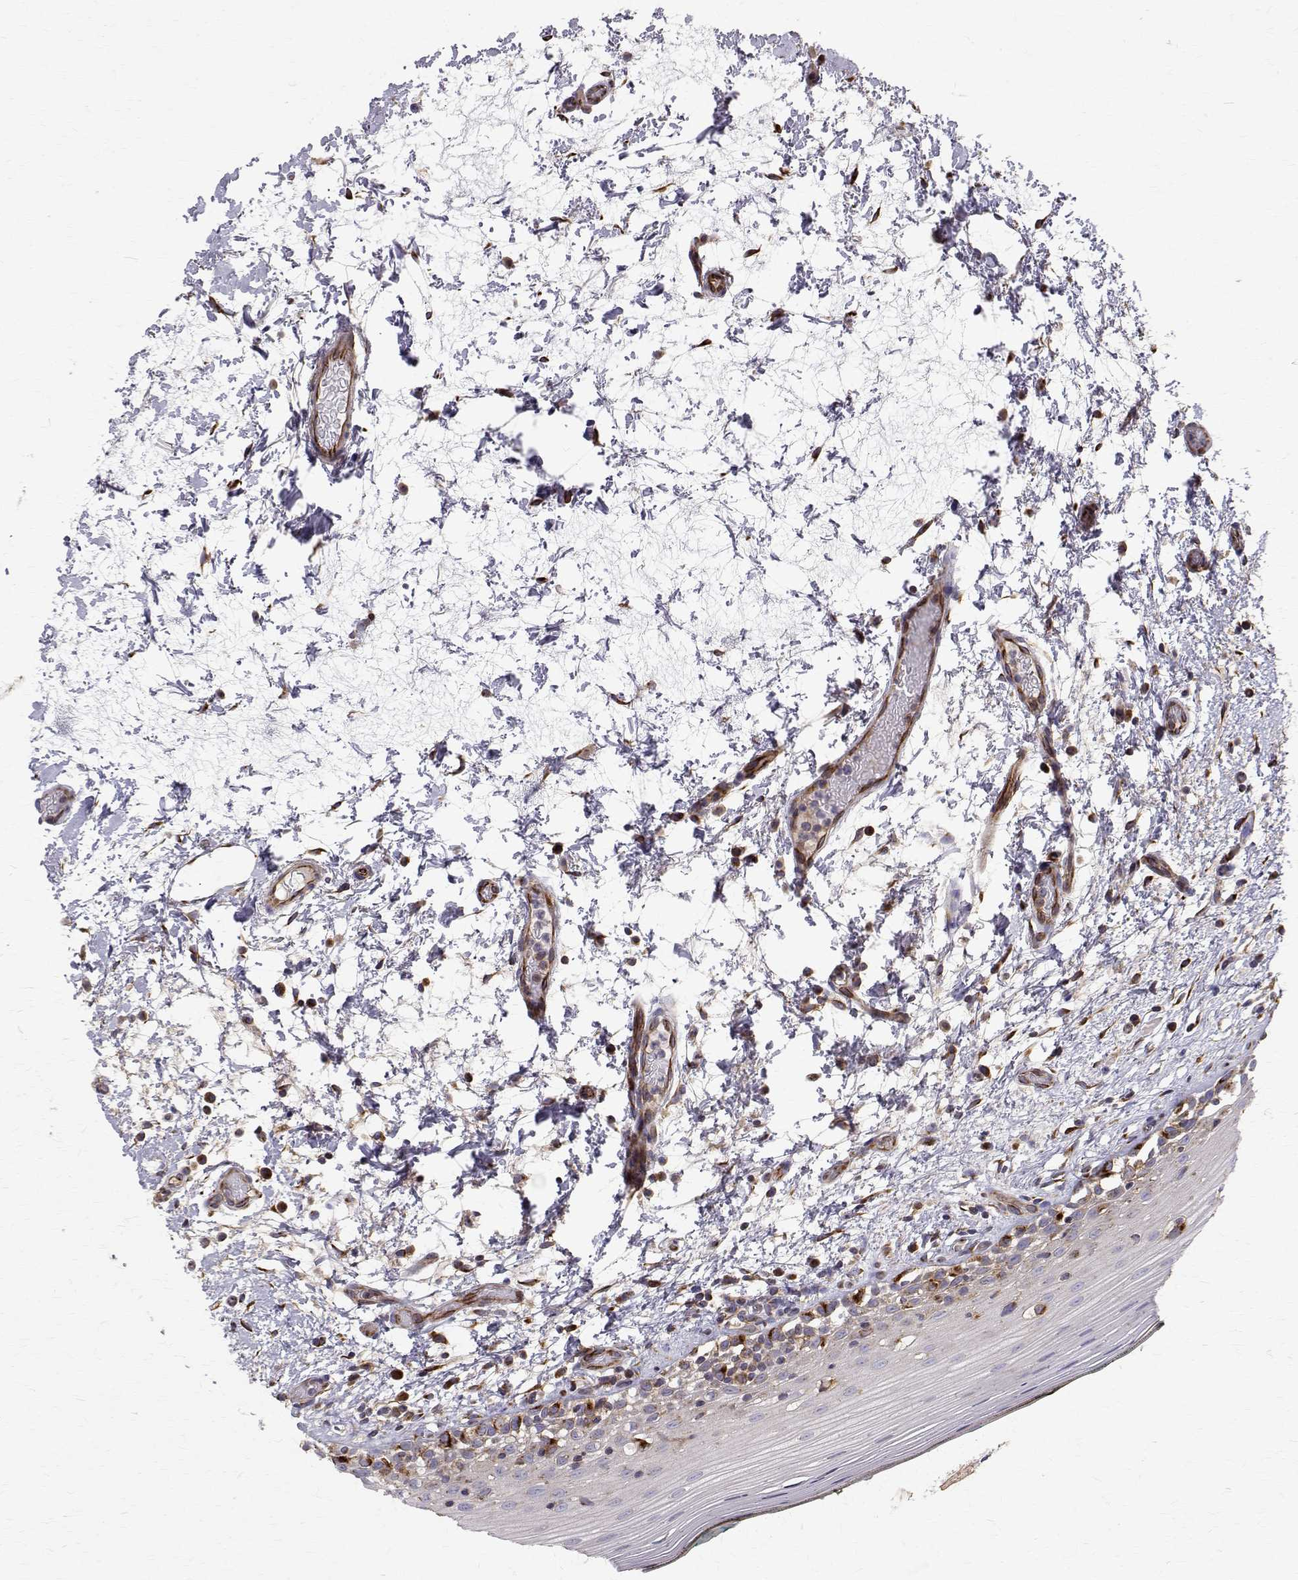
{"staining": {"intensity": "moderate", "quantity": "<25%", "location": "cytoplasmic/membranous"}, "tissue": "oral mucosa", "cell_type": "Squamous epithelial cells", "image_type": "normal", "snomed": [{"axis": "morphology", "description": "Normal tissue, NOS"}, {"axis": "topography", "description": "Oral tissue"}], "caption": "A brown stain shows moderate cytoplasmic/membranous expression of a protein in squamous epithelial cells of normal human oral mucosa.", "gene": "ARFGAP1", "patient": {"sex": "female", "age": 83}}